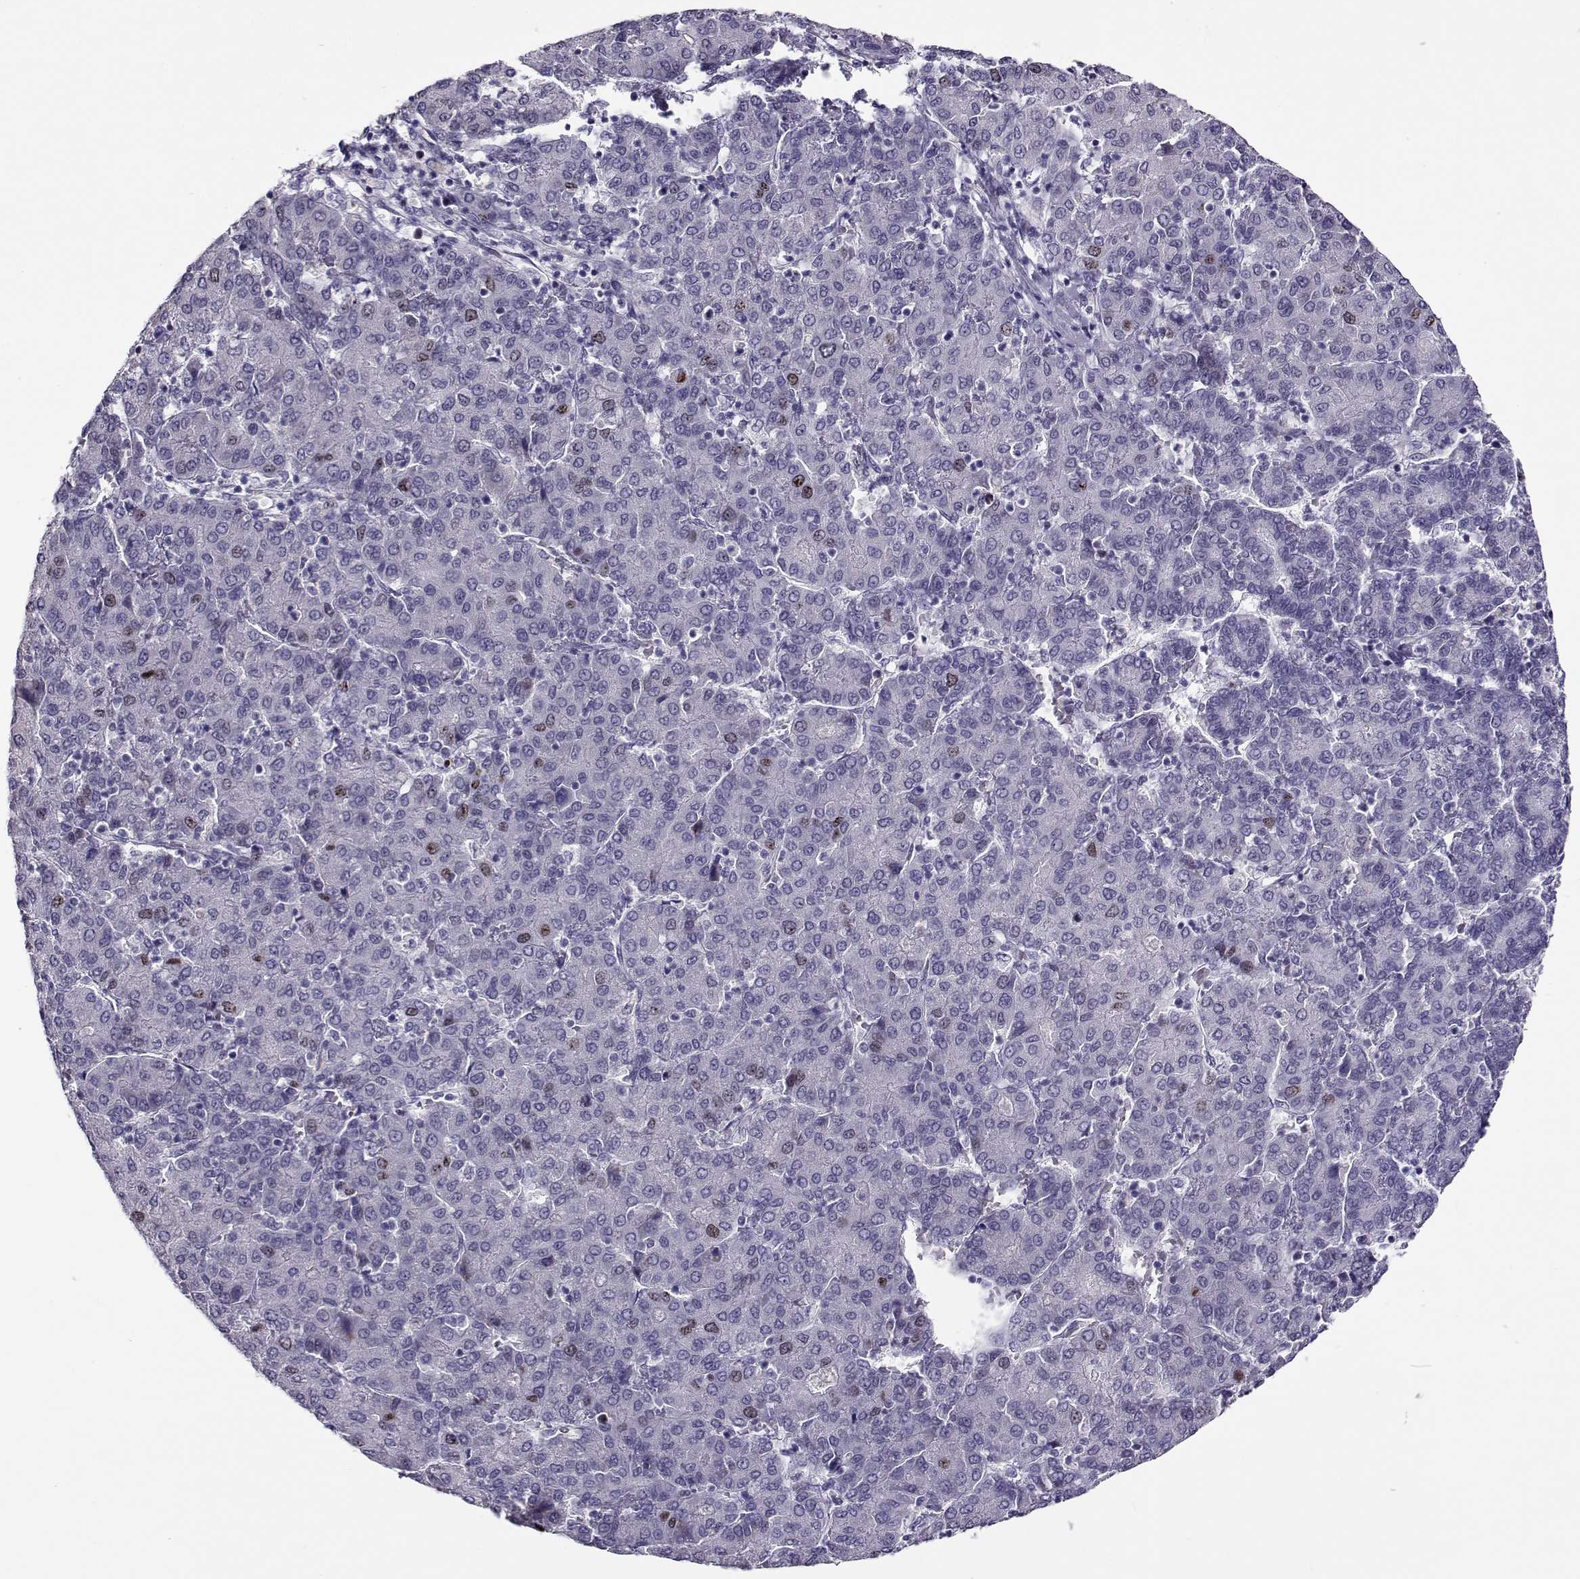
{"staining": {"intensity": "moderate", "quantity": "<25%", "location": "nuclear"}, "tissue": "liver cancer", "cell_type": "Tumor cells", "image_type": "cancer", "snomed": [{"axis": "morphology", "description": "Carcinoma, Hepatocellular, NOS"}, {"axis": "topography", "description": "Liver"}], "caption": "Immunohistochemical staining of human liver cancer (hepatocellular carcinoma) demonstrates low levels of moderate nuclear staining in about <25% of tumor cells.", "gene": "NPW", "patient": {"sex": "male", "age": 65}}